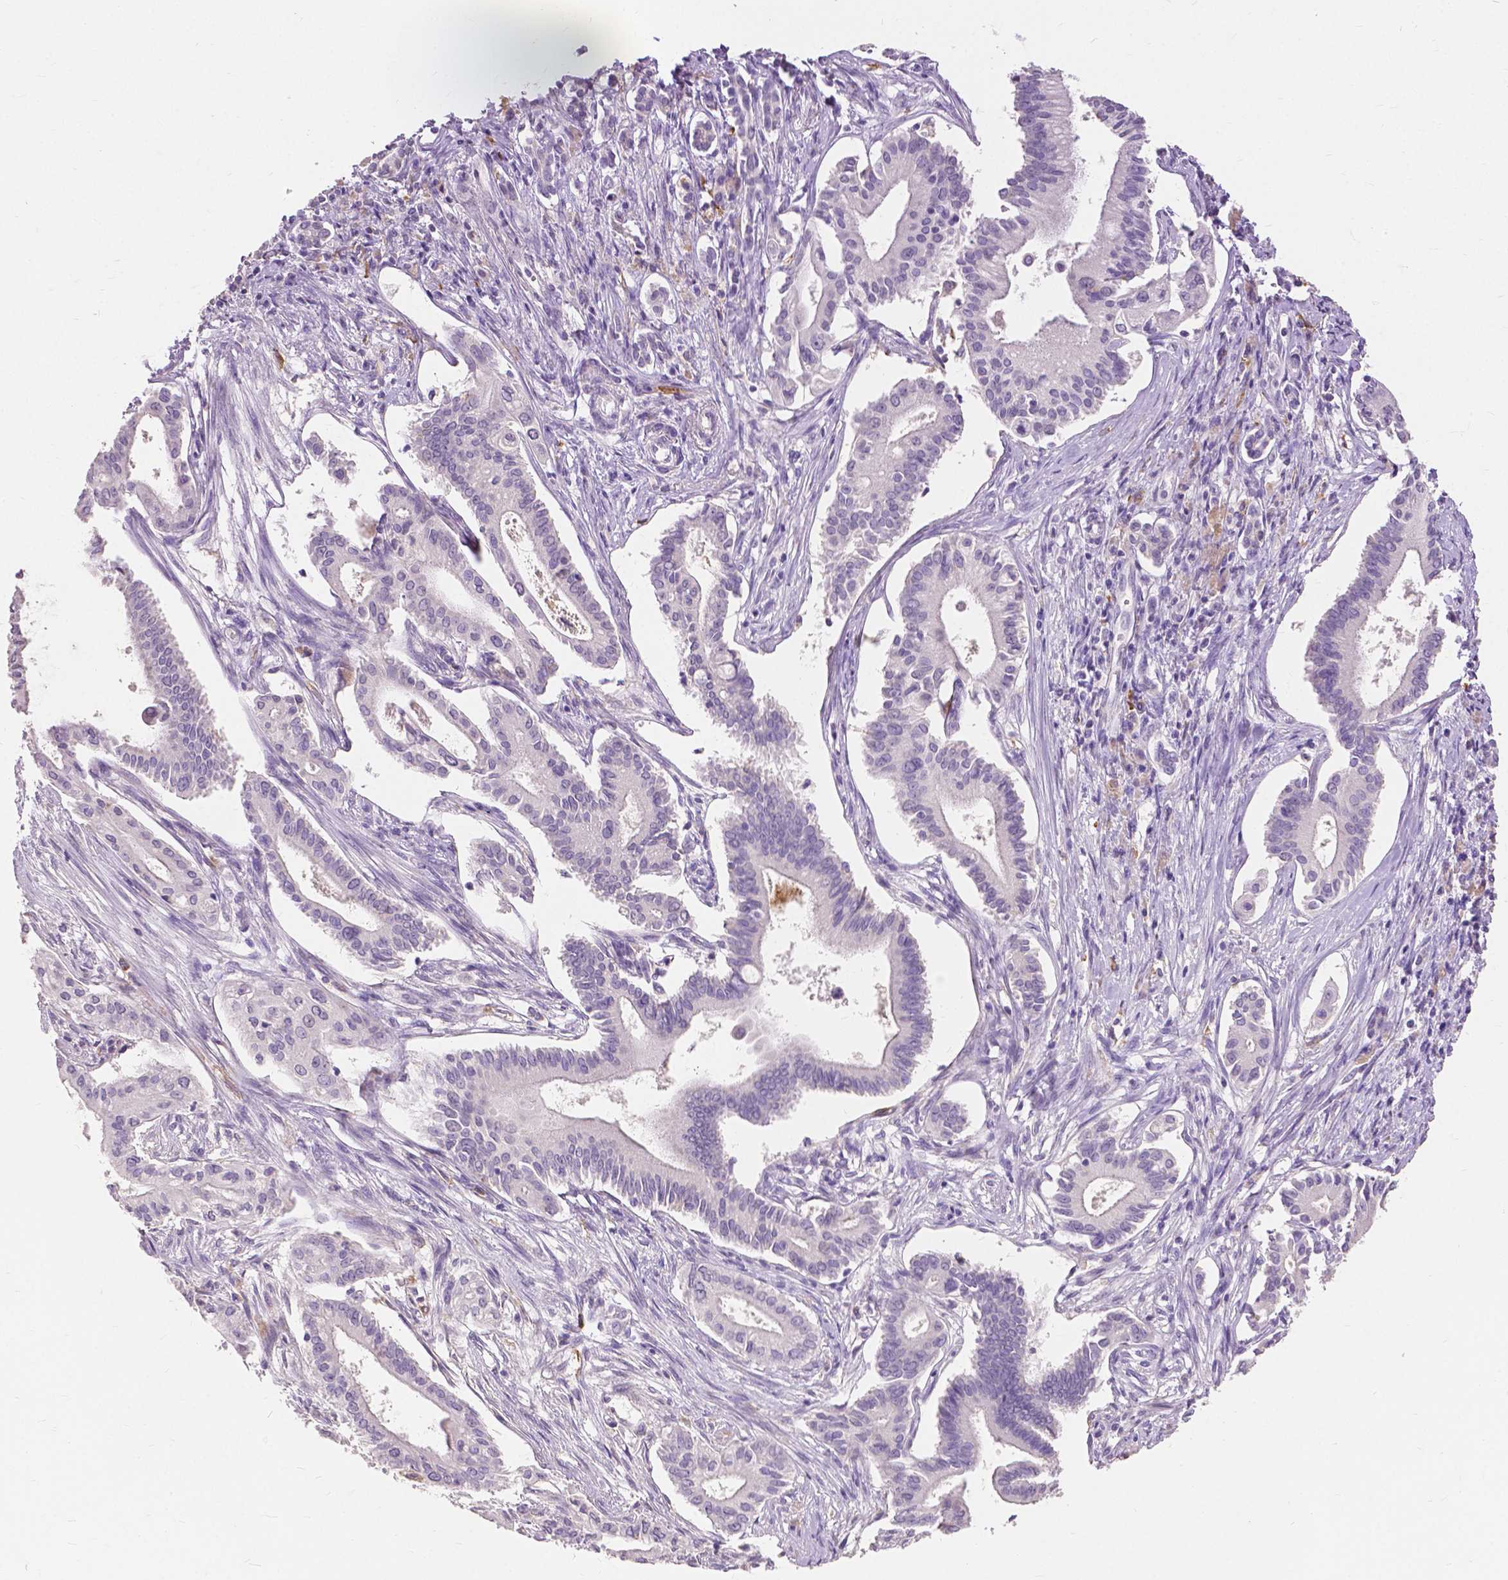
{"staining": {"intensity": "negative", "quantity": "none", "location": "none"}, "tissue": "pancreatic cancer", "cell_type": "Tumor cells", "image_type": "cancer", "snomed": [{"axis": "morphology", "description": "Adenocarcinoma, NOS"}, {"axis": "topography", "description": "Pancreas"}], "caption": "Immunohistochemistry (IHC) photomicrograph of pancreatic adenocarcinoma stained for a protein (brown), which reveals no expression in tumor cells.", "gene": "CXCR2", "patient": {"sex": "female", "age": 68}}